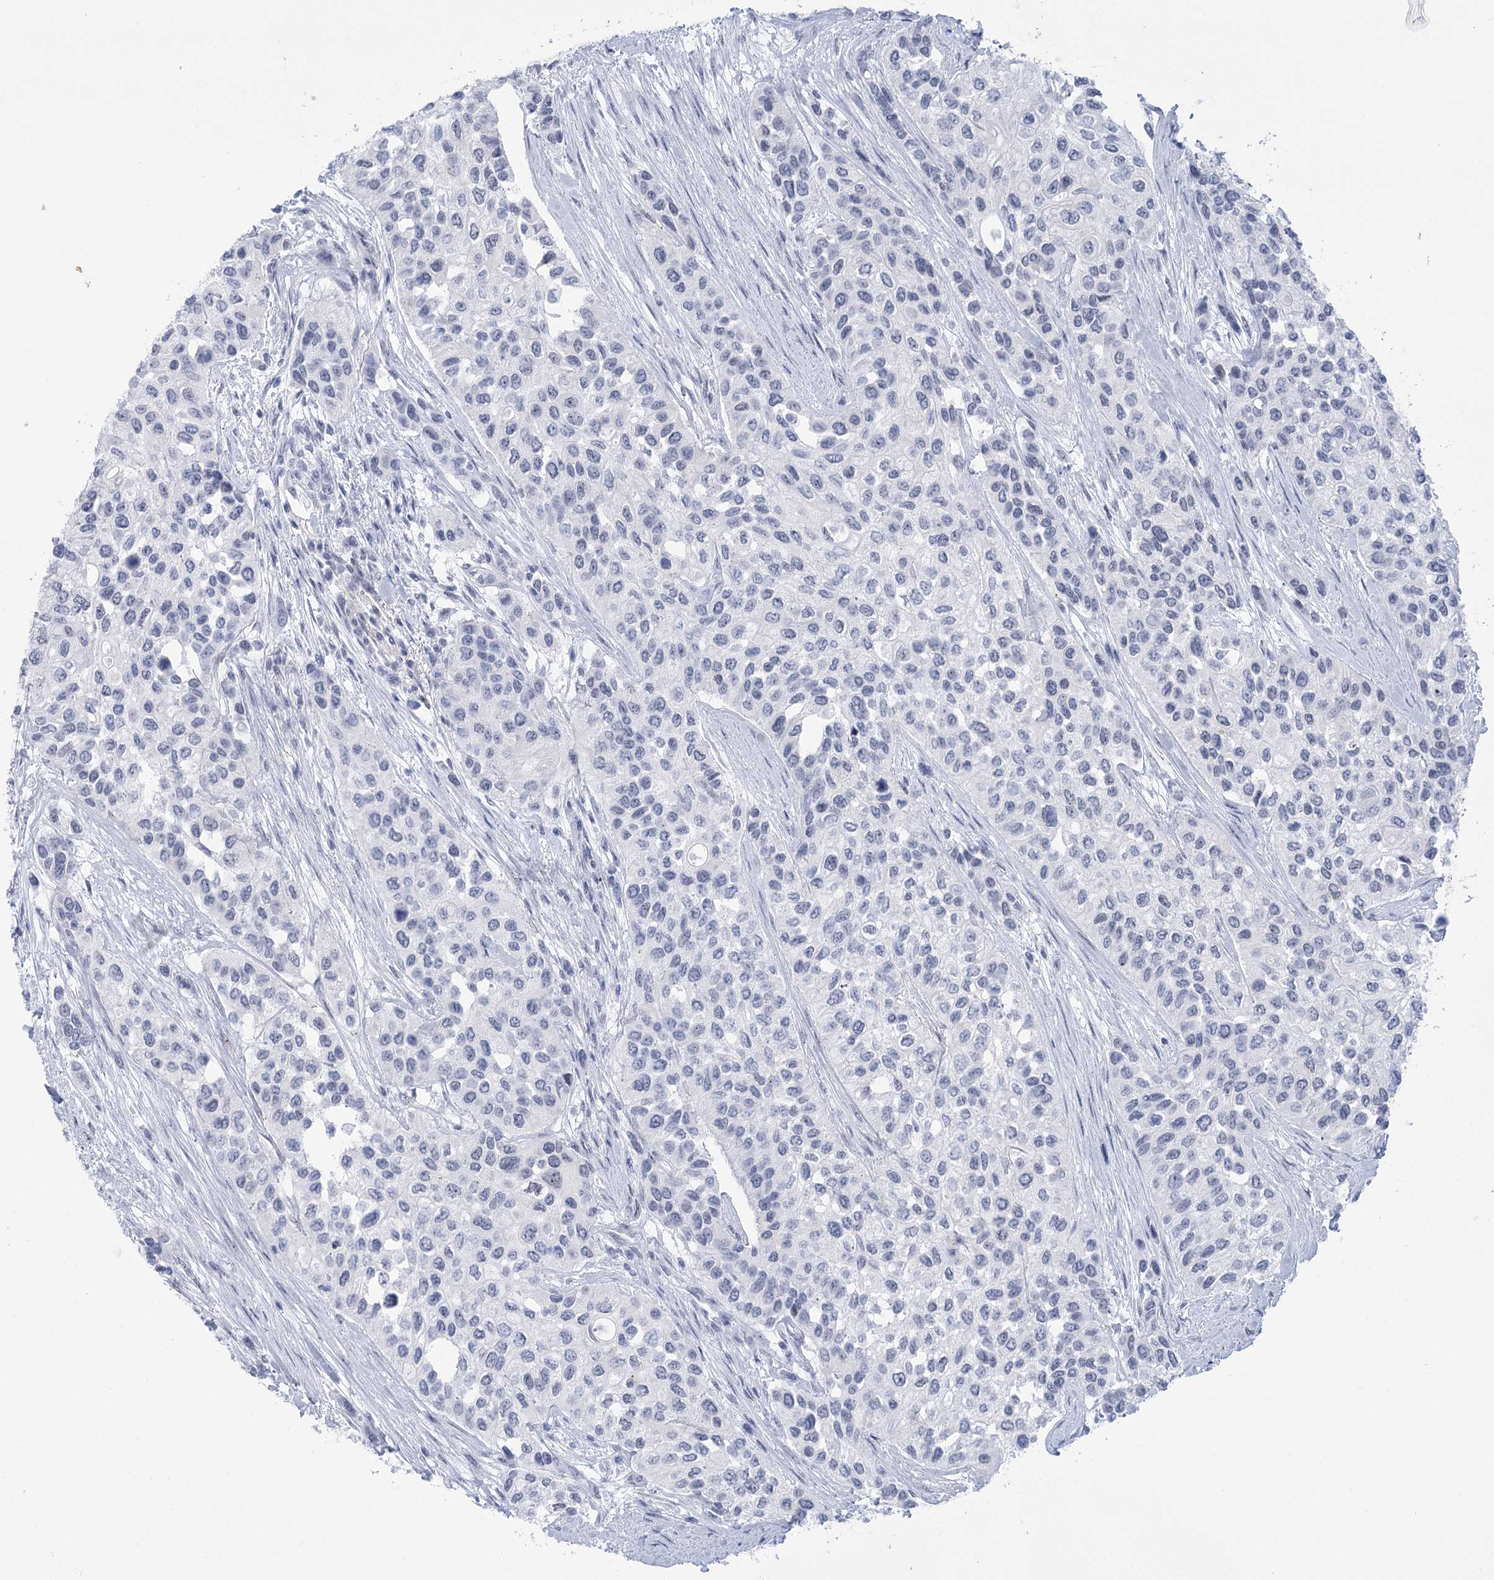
{"staining": {"intensity": "negative", "quantity": "none", "location": "none"}, "tissue": "urothelial cancer", "cell_type": "Tumor cells", "image_type": "cancer", "snomed": [{"axis": "morphology", "description": "Normal tissue, NOS"}, {"axis": "morphology", "description": "Urothelial carcinoma, High grade"}, {"axis": "topography", "description": "Vascular tissue"}, {"axis": "topography", "description": "Urinary bladder"}], "caption": "An IHC photomicrograph of urothelial carcinoma (high-grade) is shown. There is no staining in tumor cells of urothelial carcinoma (high-grade).", "gene": "HORMAD1", "patient": {"sex": "female", "age": 56}}